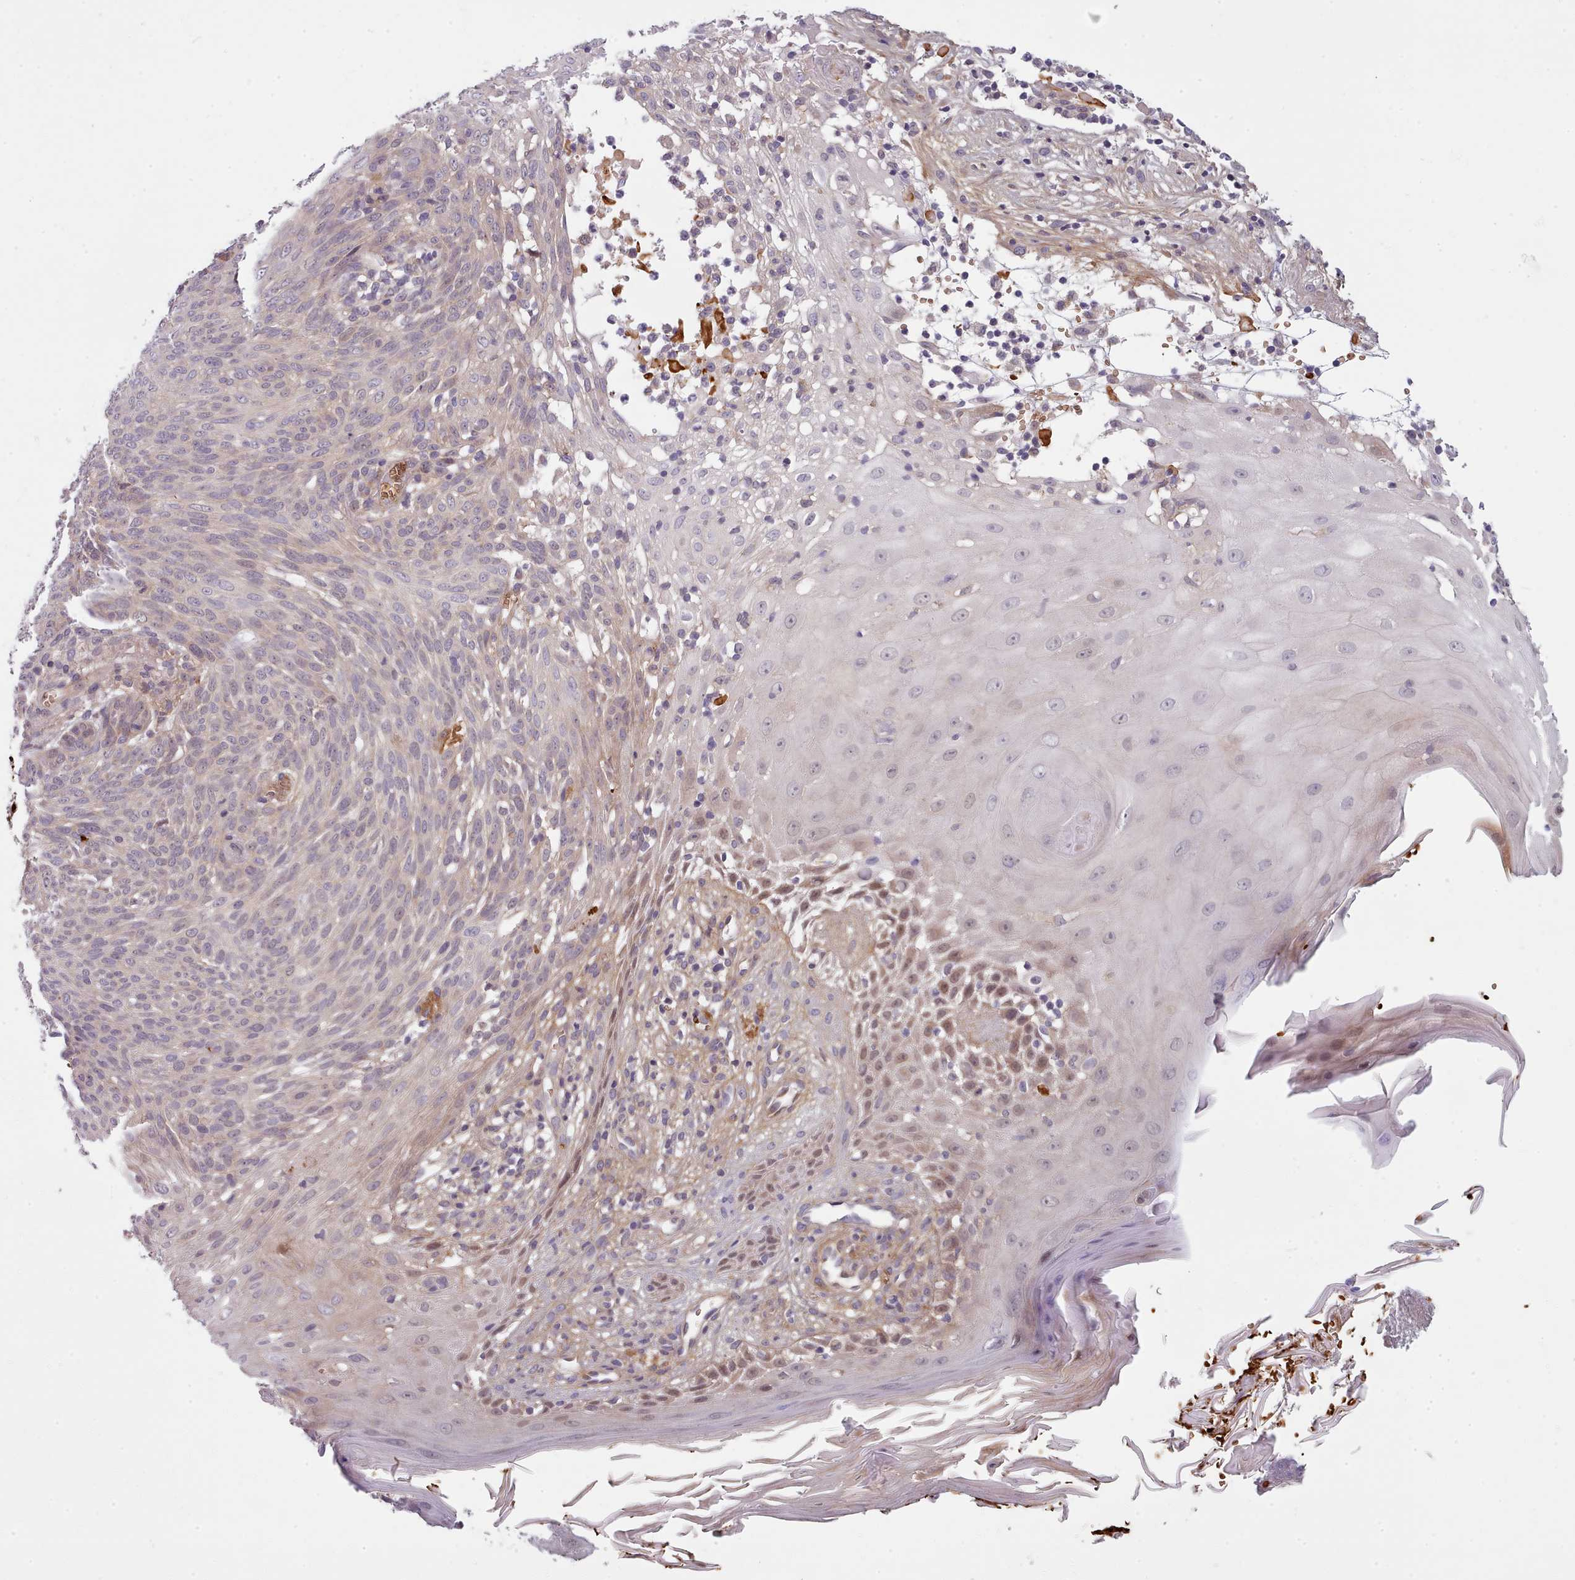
{"staining": {"intensity": "weak", "quantity": "<25%", "location": "cytoplasmic/membranous"}, "tissue": "skin cancer", "cell_type": "Tumor cells", "image_type": "cancer", "snomed": [{"axis": "morphology", "description": "Basal cell carcinoma"}, {"axis": "topography", "description": "Skin"}], "caption": "Immunohistochemical staining of skin basal cell carcinoma shows no significant expression in tumor cells.", "gene": "CLNS1A", "patient": {"sex": "female", "age": 86}}